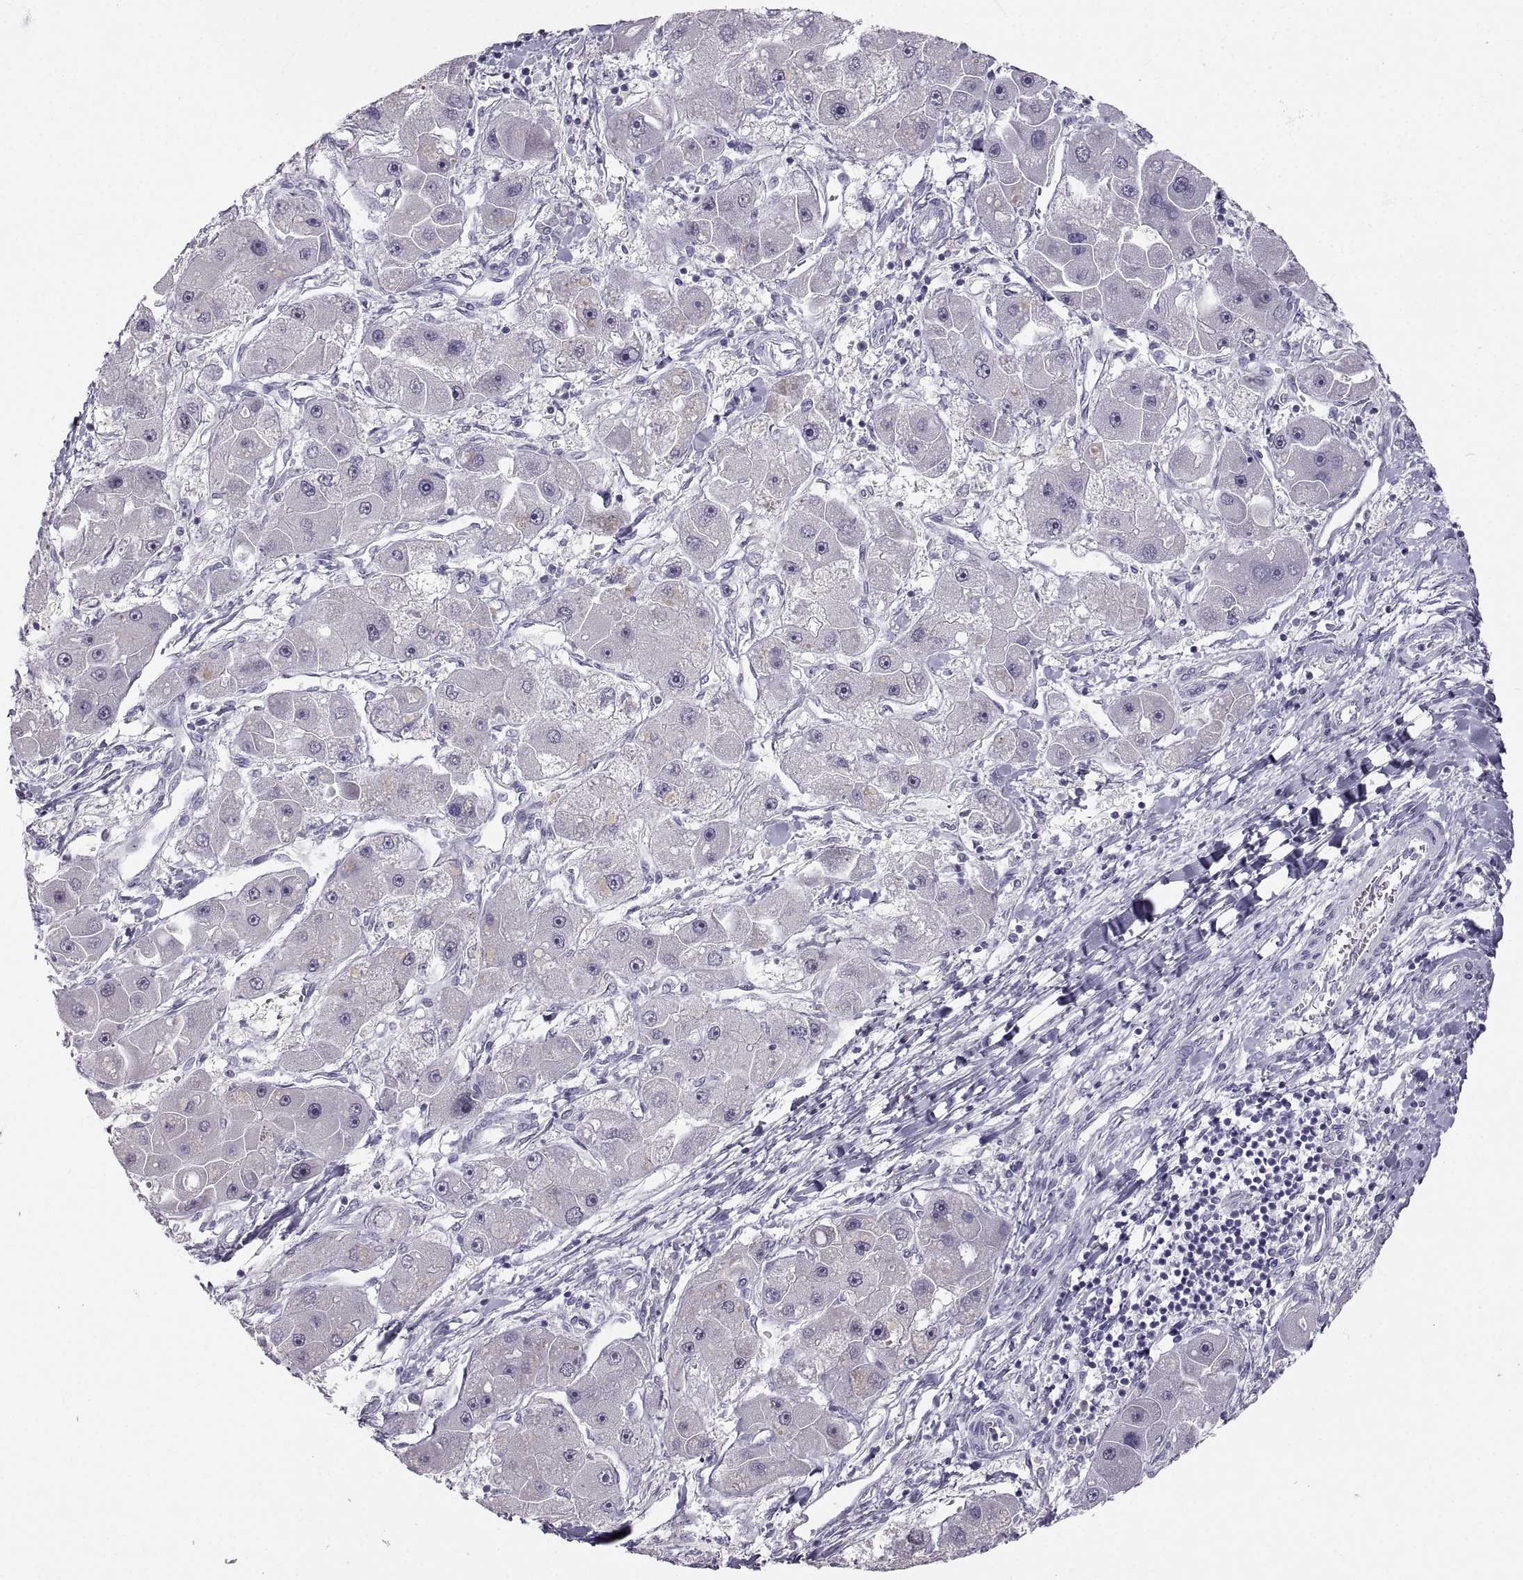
{"staining": {"intensity": "weak", "quantity": "<25%", "location": "cytoplasmic/membranous"}, "tissue": "liver cancer", "cell_type": "Tumor cells", "image_type": "cancer", "snomed": [{"axis": "morphology", "description": "Carcinoma, Hepatocellular, NOS"}, {"axis": "topography", "description": "Liver"}], "caption": "This is a histopathology image of IHC staining of liver cancer, which shows no staining in tumor cells.", "gene": "ZNF185", "patient": {"sex": "male", "age": 24}}